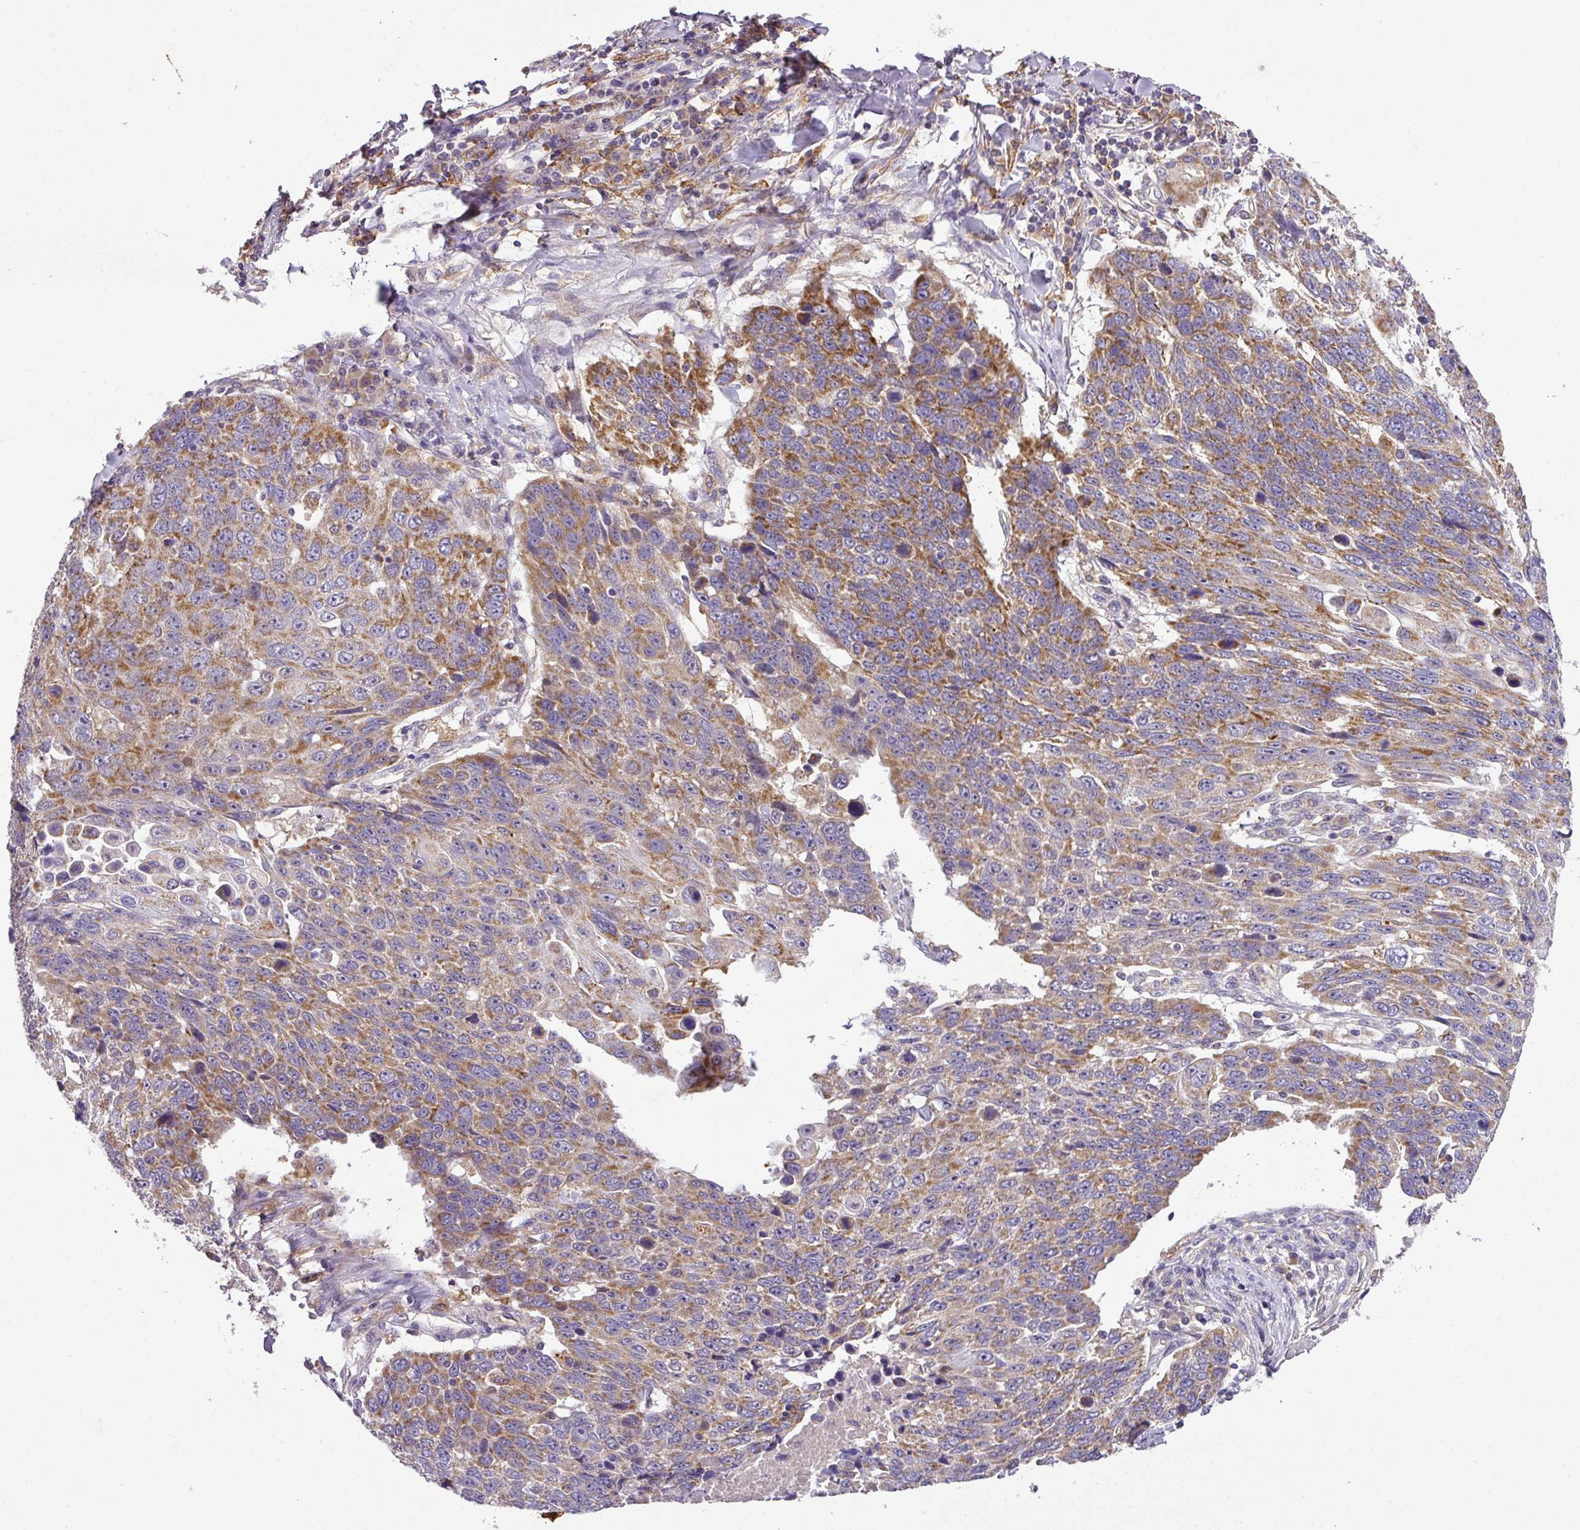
{"staining": {"intensity": "moderate", "quantity": ">75%", "location": "cytoplasmic/membranous"}, "tissue": "lung cancer", "cell_type": "Tumor cells", "image_type": "cancer", "snomed": [{"axis": "morphology", "description": "Squamous cell carcinoma, NOS"}, {"axis": "topography", "description": "Lung"}], "caption": "Tumor cells show medium levels of moderate cytoplasmic/membranous expression in about >75% of cells in human squamous cell carcinoma (lung).", "gene": "ZNF513", "patient": {"sex": "male", "age": 66}}